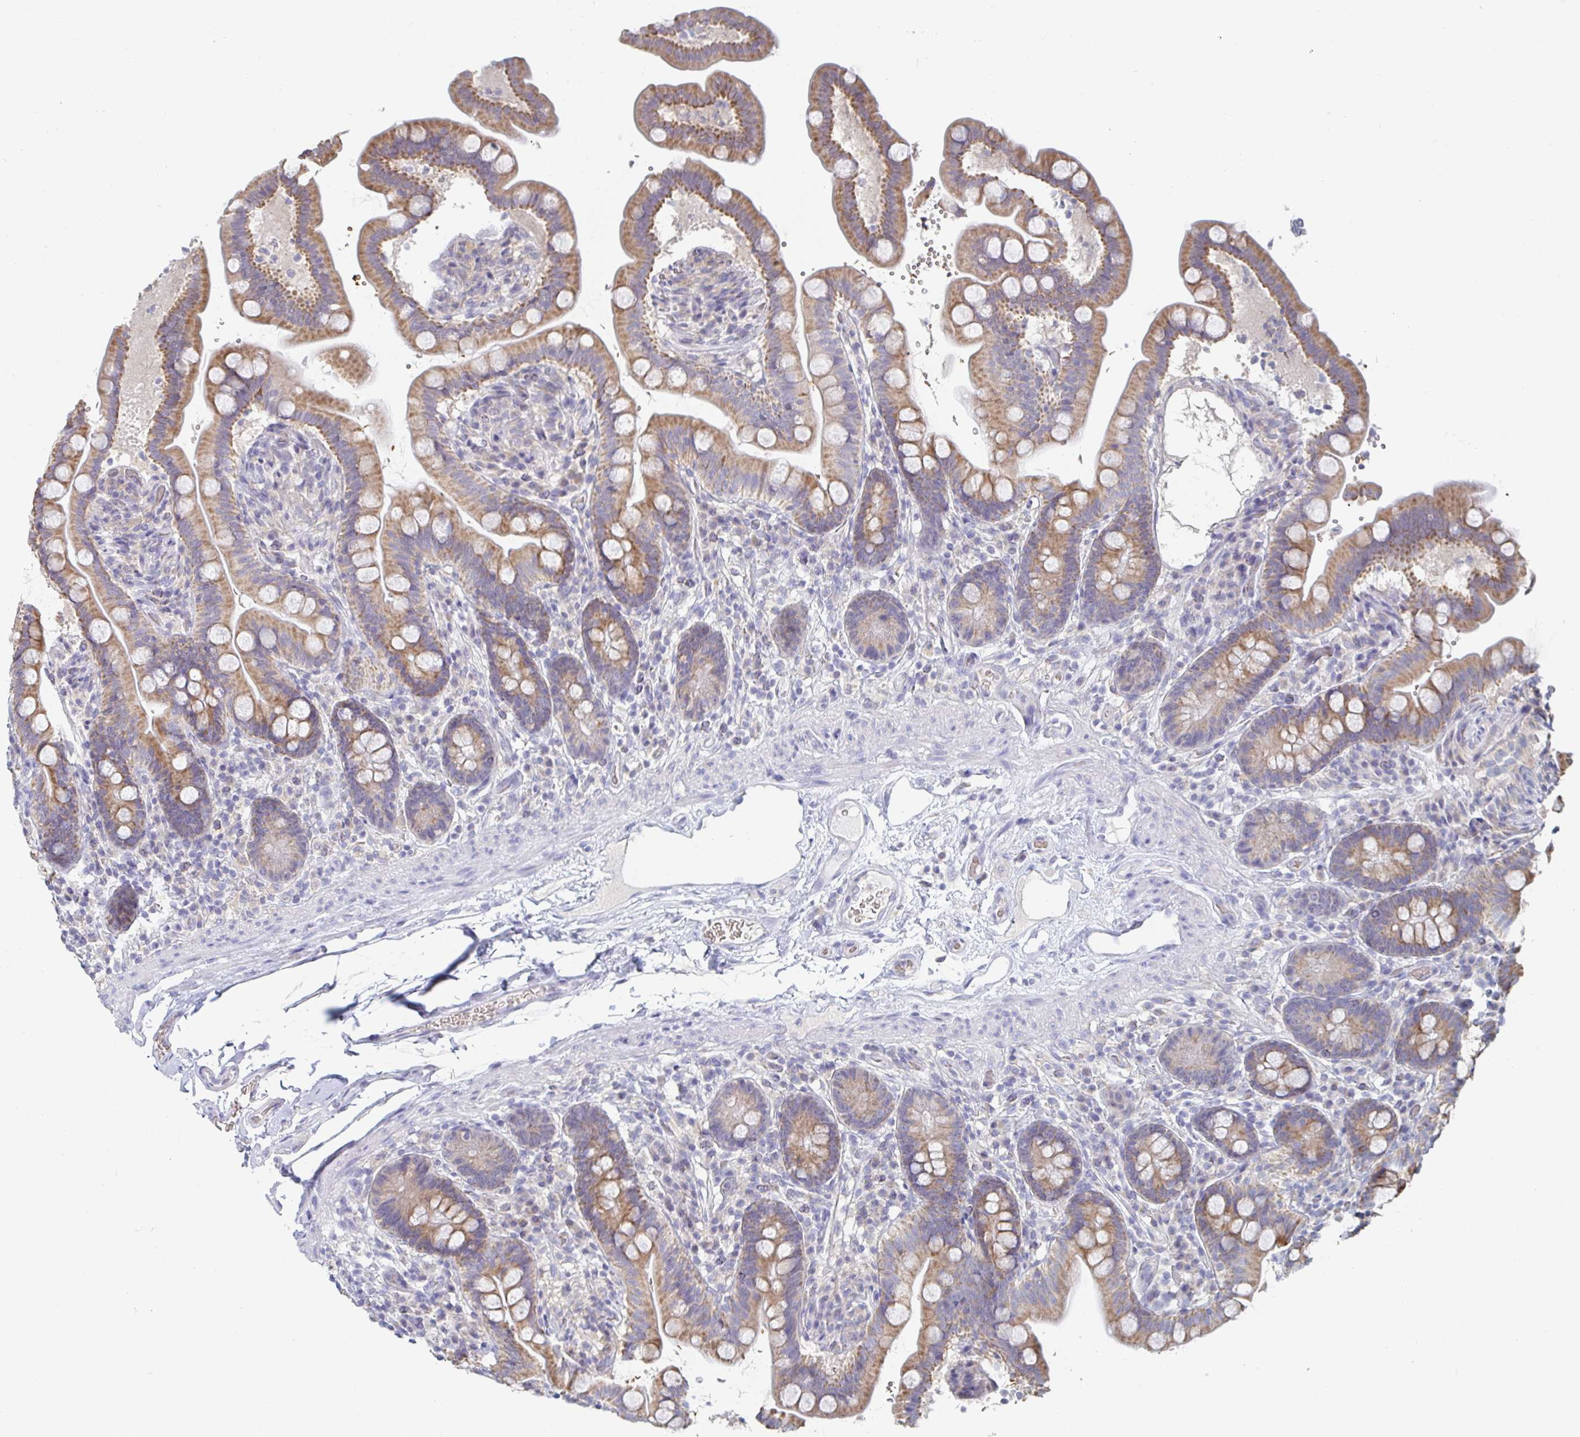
{"staining": {"intensity": "negative", "quantity": "none", "location": "none"}, "tissue": "colon", "cell_type": "Endothelial cells", "image_type": "normal", "snomed": [{"axis": "morphology", "description": "Normal tissue, NOS"}, {"axis": "topography", "description": "Smooth muscle"}, {"axis": "topography", "description": "Colon"}], "caption": "Immunohistochemistry (IHC) of unremarkable human colon shows no staining in endothelial cells. (Stains: DAB (3,3'-diaminobenzidine) immunohistochemistry with hematoxylin counter stain, Microscopy: brightfield microscopy at high magnification).", "gene": "SPPL3", "patient": {"sex": "male", "age": 73}}